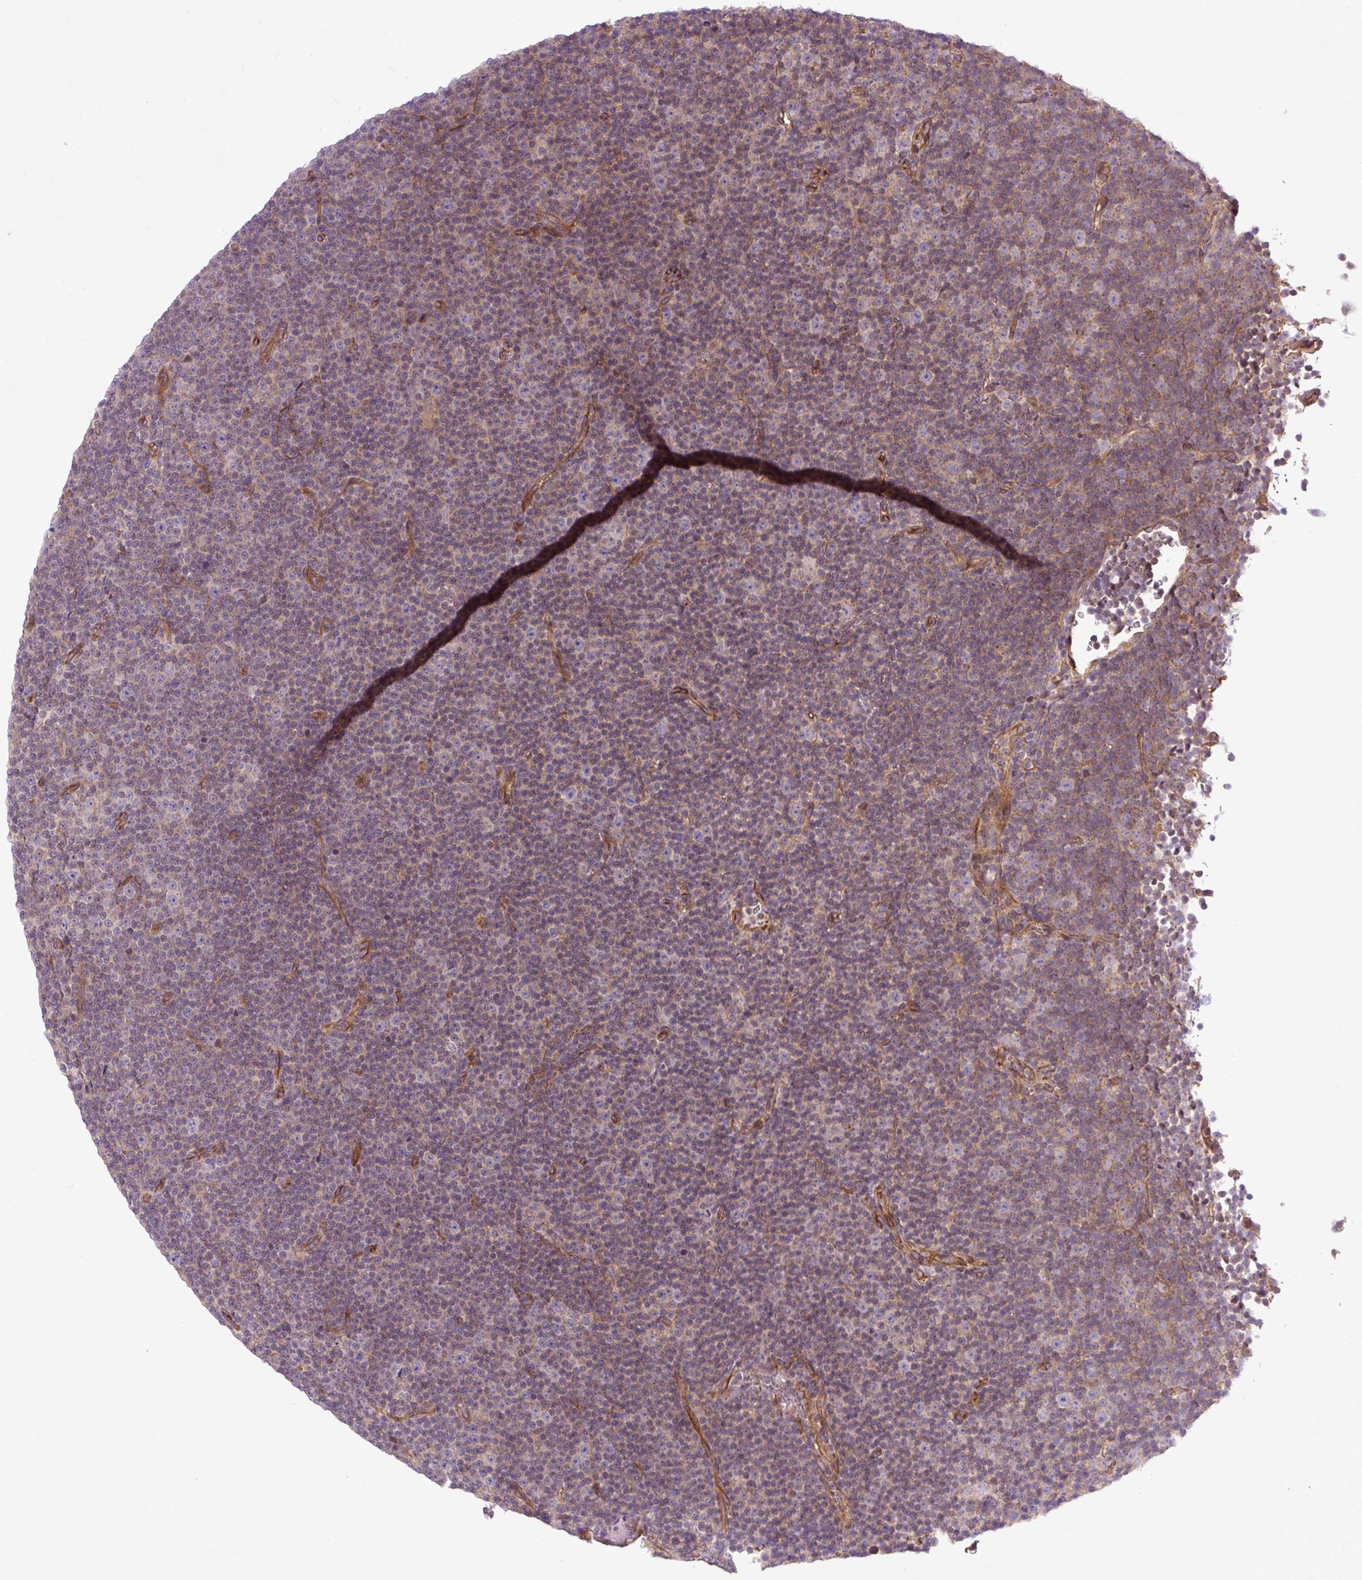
{"staining": {"intensity": "negative", "quantity": "none", "location": "none"}, "tissue": "lymphoma", "cell_type": "Tumor cells", "image_type": "cancer", "snomed": [{"axis": "morphology", "description": "Malignant lymphoma, non-Hodgkin's type, Low grade"}, {"axis": "topography", "description": "Lymph node"}], "caption": "This is an immunohistochemistry photomicrograph of human lymphoma. There is no staining in tumor cells.", "gene": "CCDC93", "patient": {"sex": "female", "age": 67}}